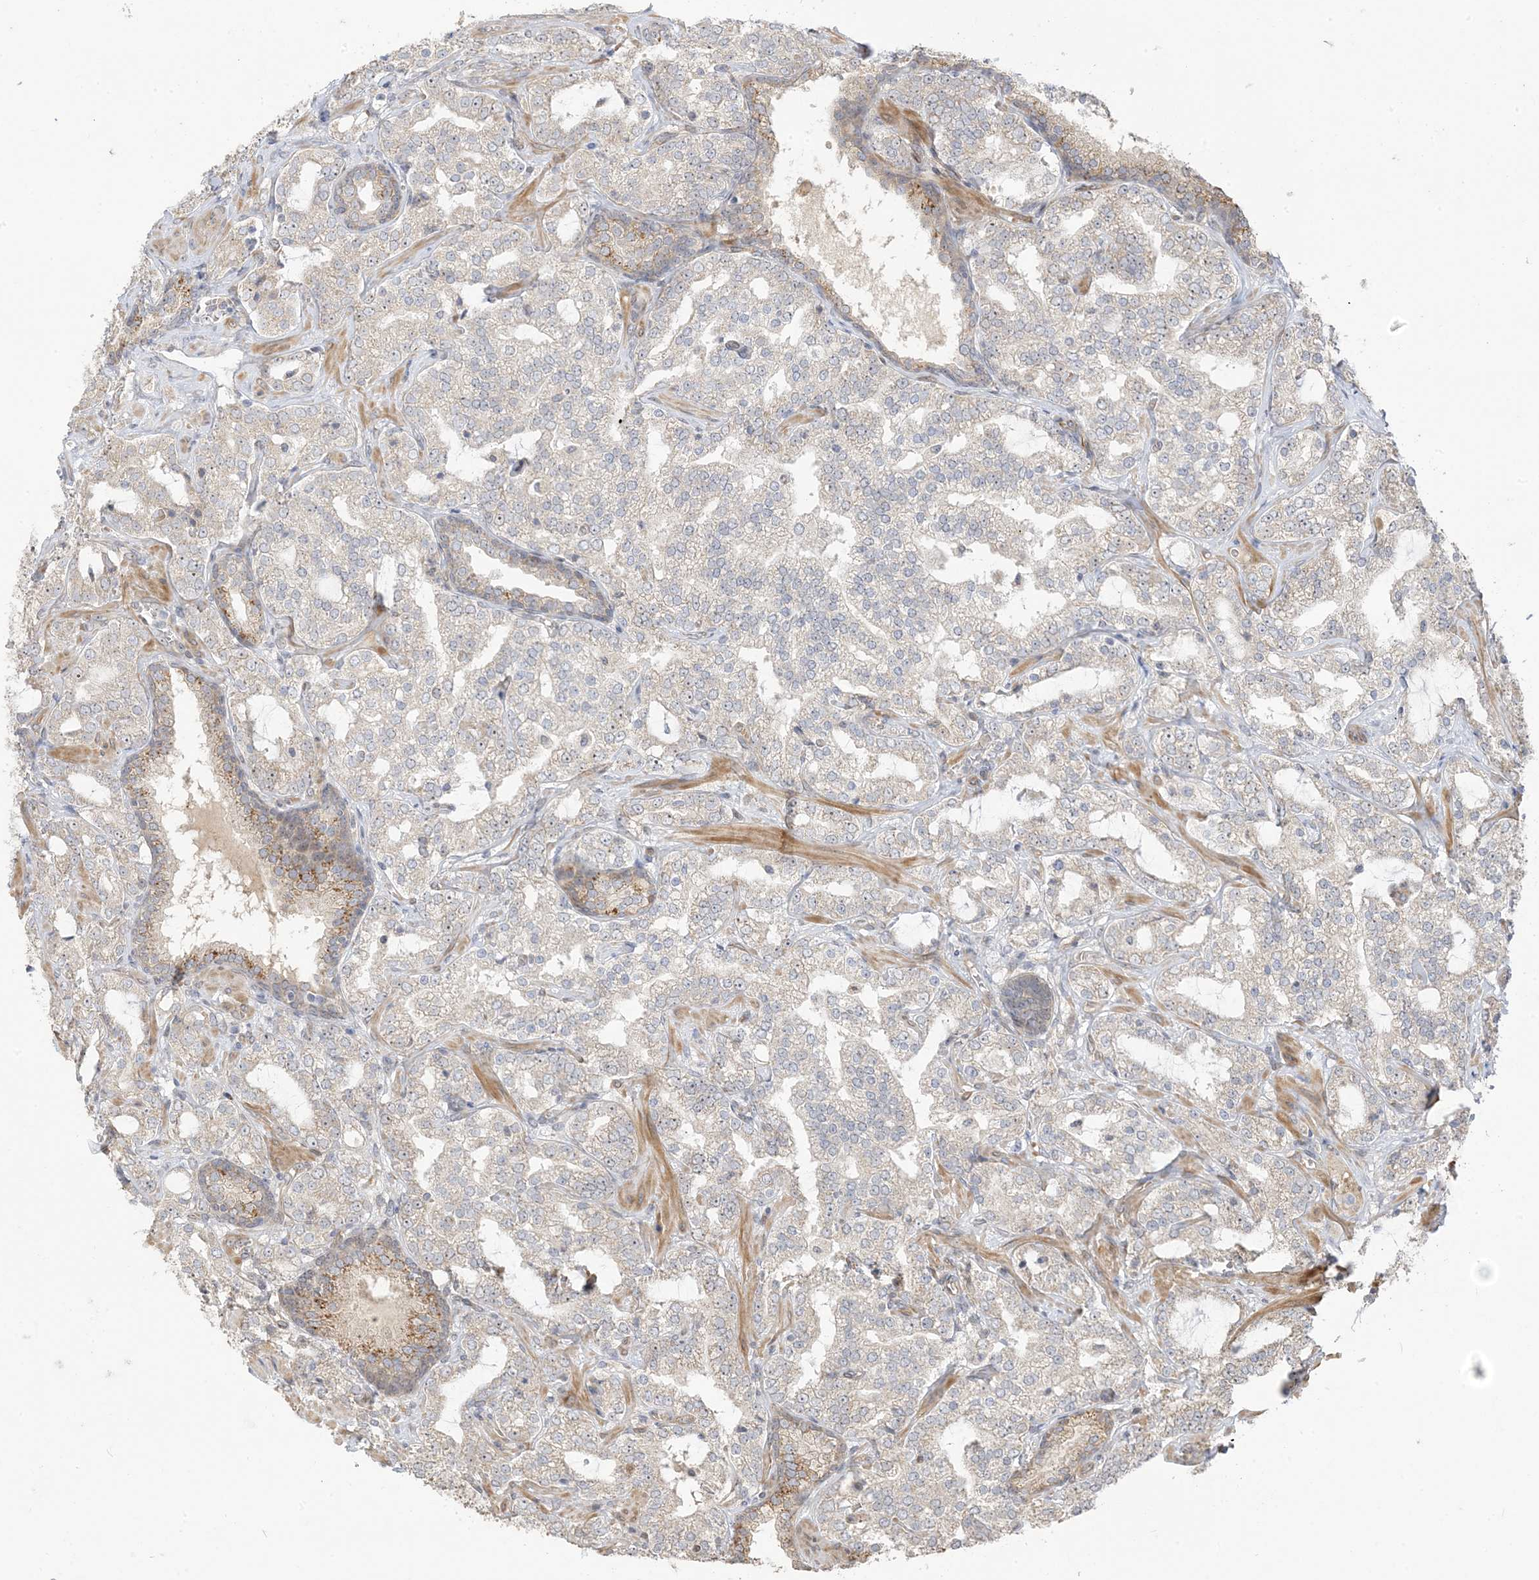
{"staining": {"intensity": "moderate", "quantity": "<25%", "location": "cytoplasmic/membranous"}, "tissue": "prostate cancer", "cell_type": "Tumor cells", "image_type": "cancer", "snomed": [{"axis": "morphology", "description": "Adenocarcinoma, High grade"}, {"axis": "topography", "description": "Prostate"}], "caption": "A histopathology image of human prostate cancer stained for a protein reveals moderate cytoplasmic/membranous brown staining in tumor cells.", "gene": "ECM2", "patient": {"sex": "male", "age": 64}}